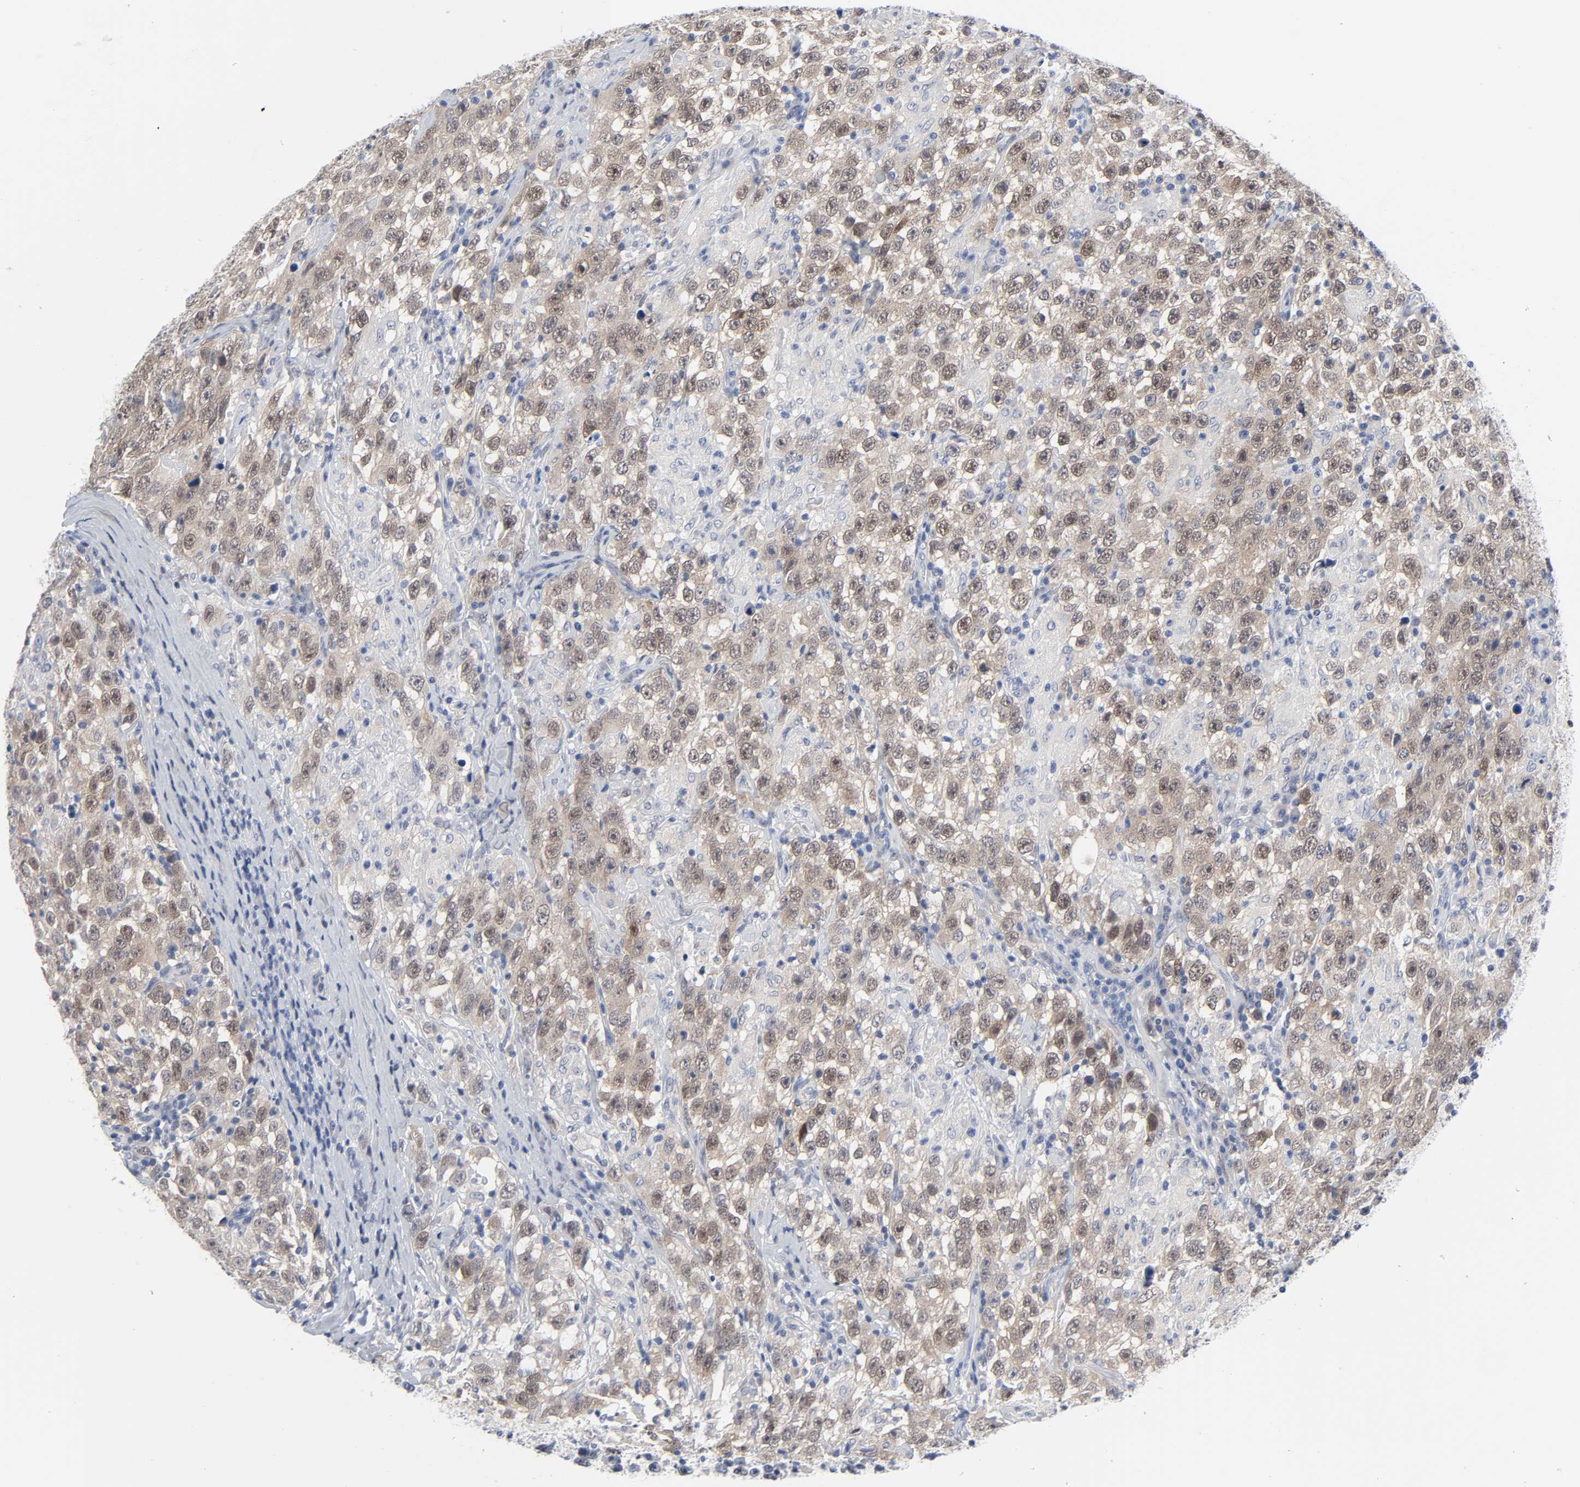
{"staining": {"intensity": "weak", "quantity": ">75%", "location": "nuclear"}, "tissue": "testis cancer", "cell_type": "Tumor cells", "image_type": "cancer", "snomed": [{"axis": "morphology", "description": "Seminoma, NOS"}, {"axis": "topography", "description": "Testis"}], "caption": "Testis cancer stained with immunohistochemistry (IHC) demonstrates weak nuclear positivity in about >75% of tumor cells.", "gene": "SALL2", "patient": {"sex": "male", "age": 41}}